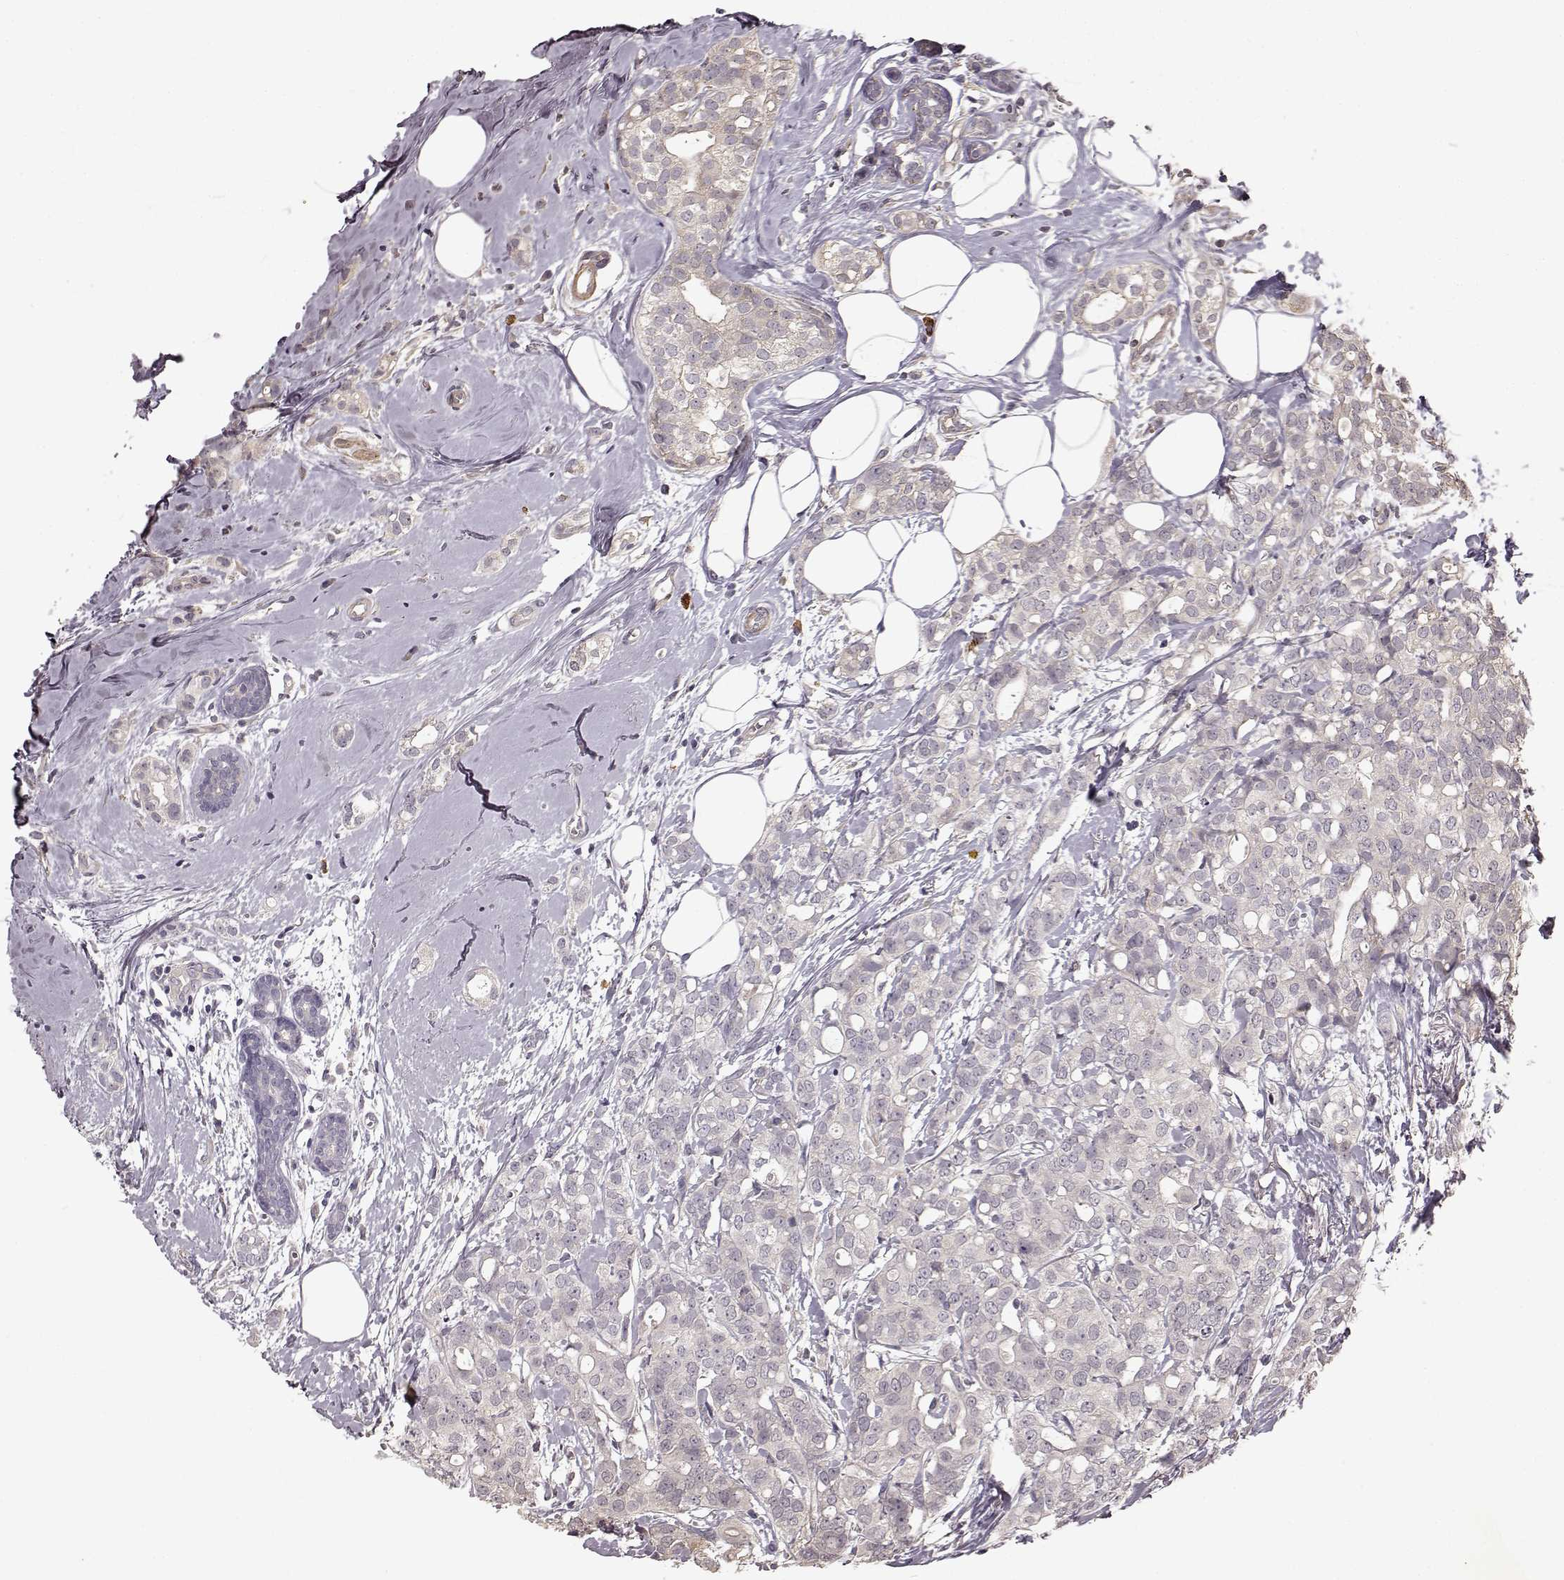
{"staining": {"intensity": "negative", "quantity": "none", "location": "none"}, "tissue": "breast cancer", "cell_type": "Tumor cells", "image_type": "cancer", "snomed": [{"axis": "morphology", "description": "Duct carcinoma"}, {"axis": "topography", "description": "Breast"}], "caption": "Tumor cells show no significant protein expression in breast cancer.", "gene": "SLAIN2", "patient": {"sex": "female", "age": 40}}